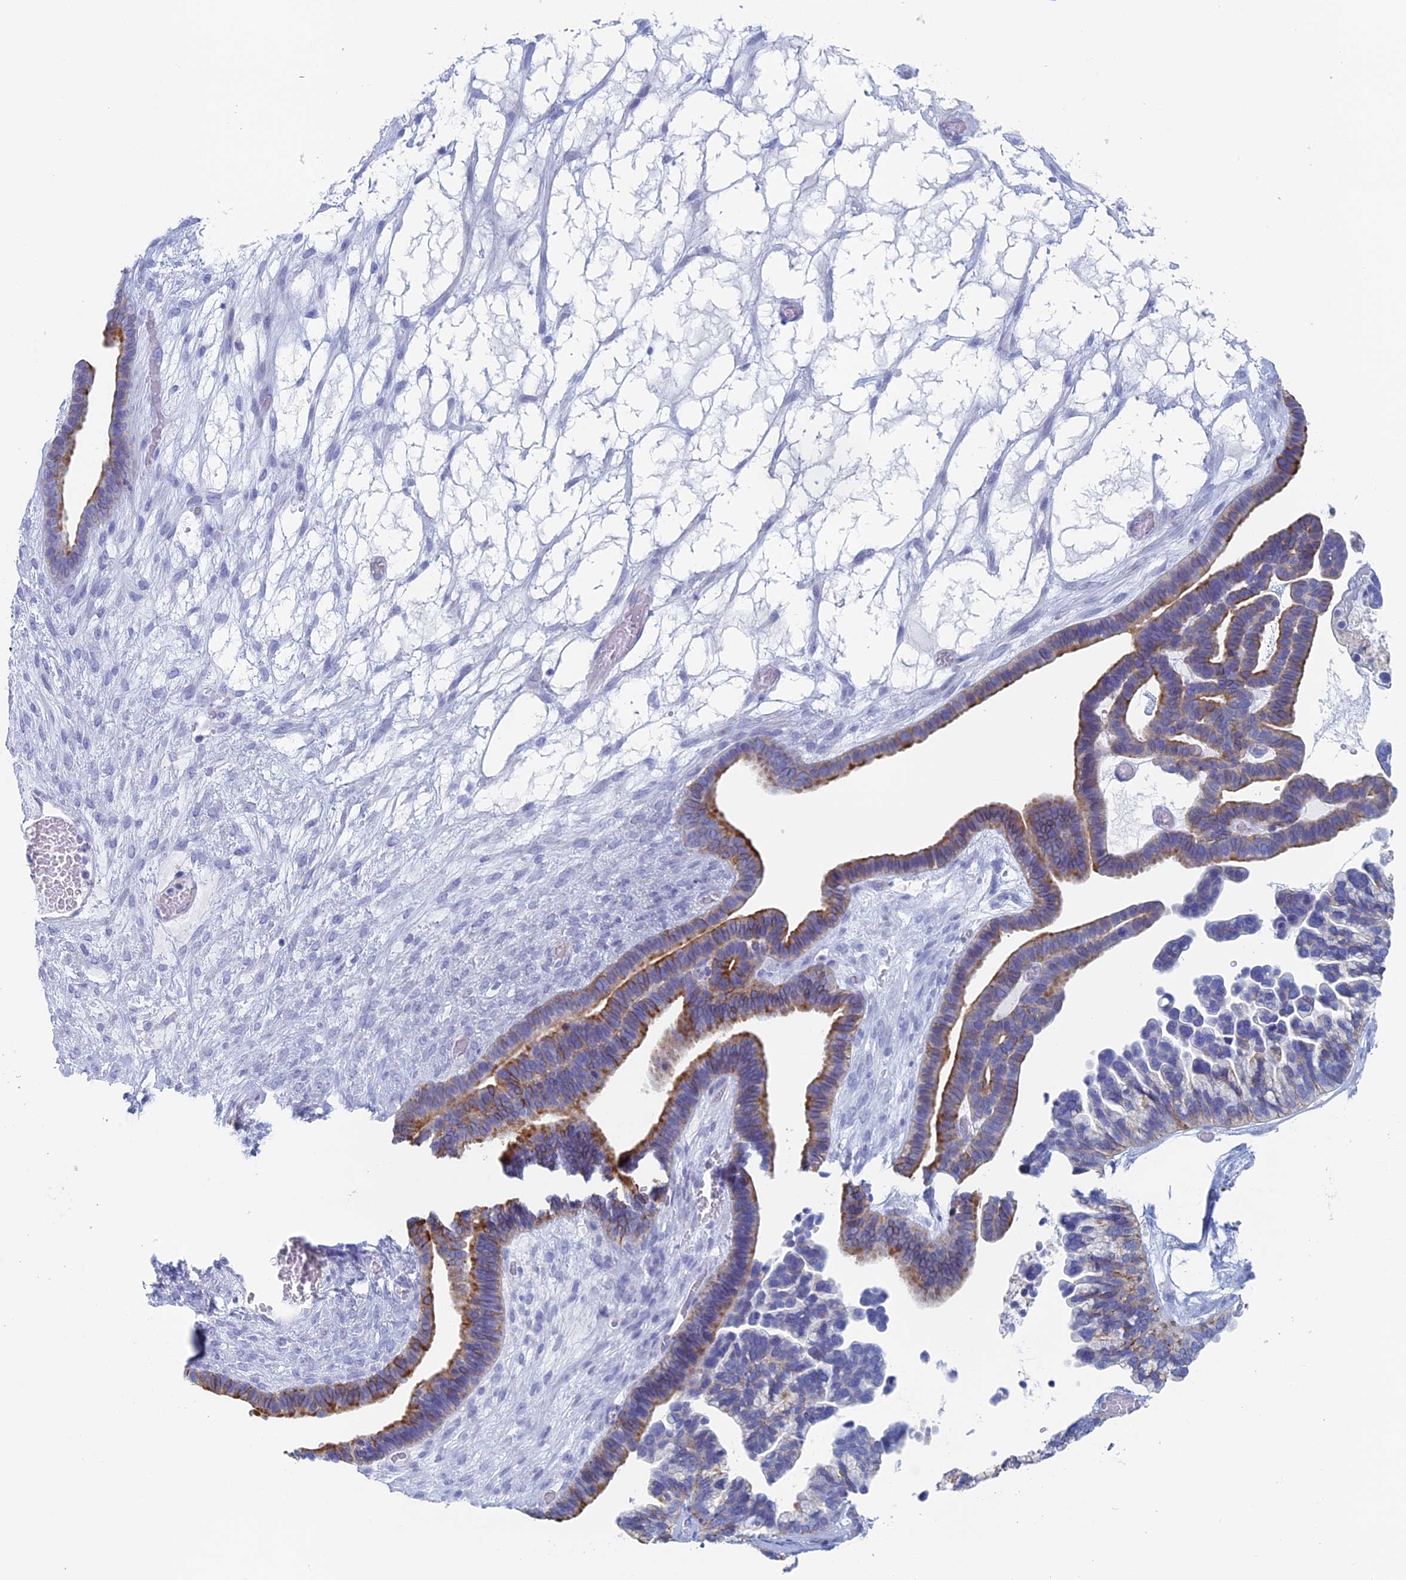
{"staining": {"intensity": "moderate", "quantity": "25%-75%", "location": "cytoplasmic/membranous"}, "tissue": "ovarian cancer", "cell_type": "Tumor cells", "image_type": "cancer", "snomed": [{"axis": "morphology", "description": "Cystadenocarcinoma, serous, NOS"}, {"axis": "topography", "description": "Ovary"}], "caption": "The immunohistochemical stain labels moderate cytoplasmic/membranous positivity in tumor cells of serous cystadenocarcinoma (ovarian) tissue. Immunohistochemistry stains the protein in brown and the nuclei are stained blue.", "gene": "MAGEB6", "patient": {"sex": "female", "age": 56}}